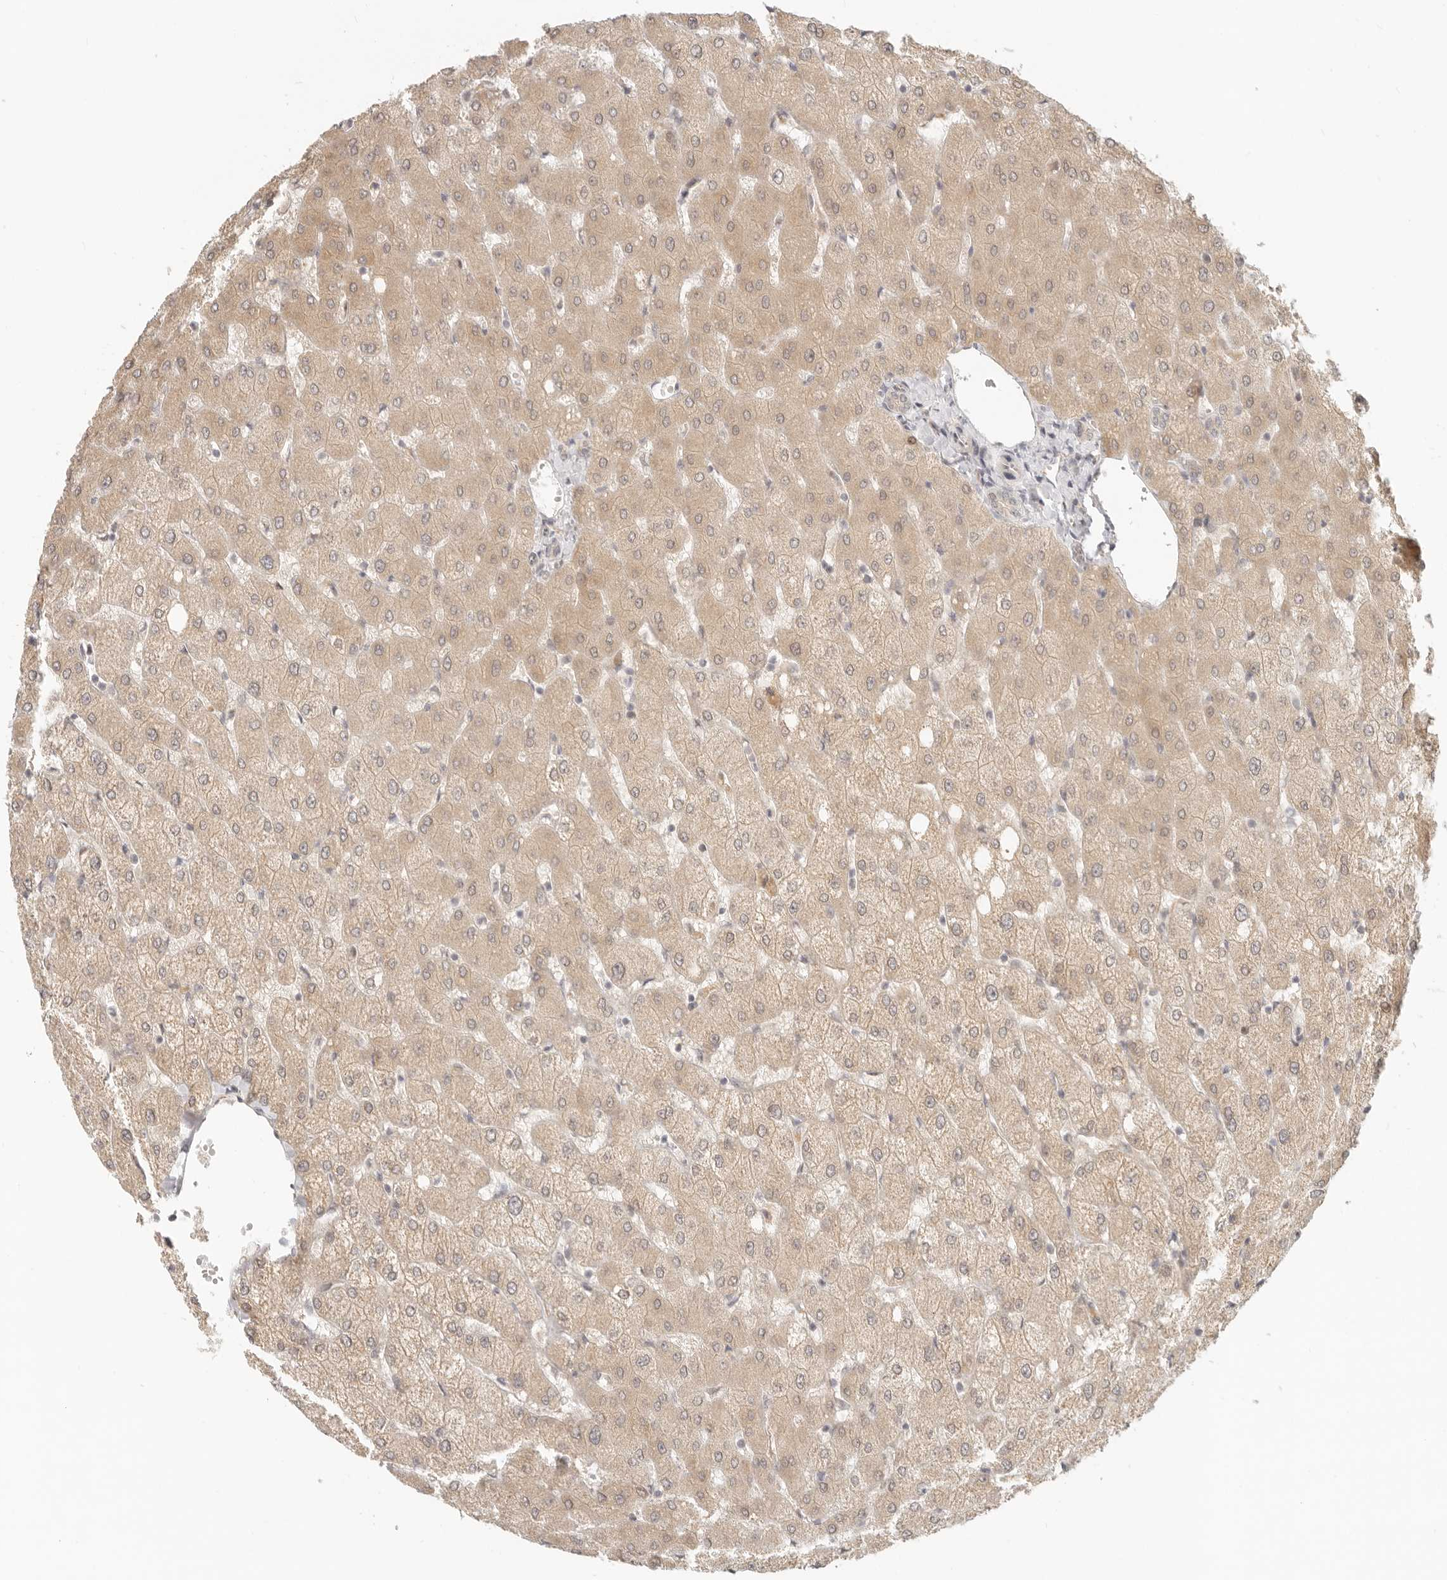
{"staining": {"intensity": "weak", "quantity": "25%-75%", "location": "cytoplasmic/membranous"}, "tissue": "liver", "cell_type": "Cholangiocytes", "image_type": "normal", "snomed": [{"axis": "morphology", "description": "Normal tissue, NOS"}, {"axis": "topography", "description": "Liver"}], "caption": "Immunohistochemical staining of normal human liver shows low levels of weak cytoplasmic/membranous positivity in about 25%-75% of cholangiocytes. (IHC, brightfield microscopy, high magnification).", "gene": "TUFT1", "patient": {"sex": "female", "age": 54}}